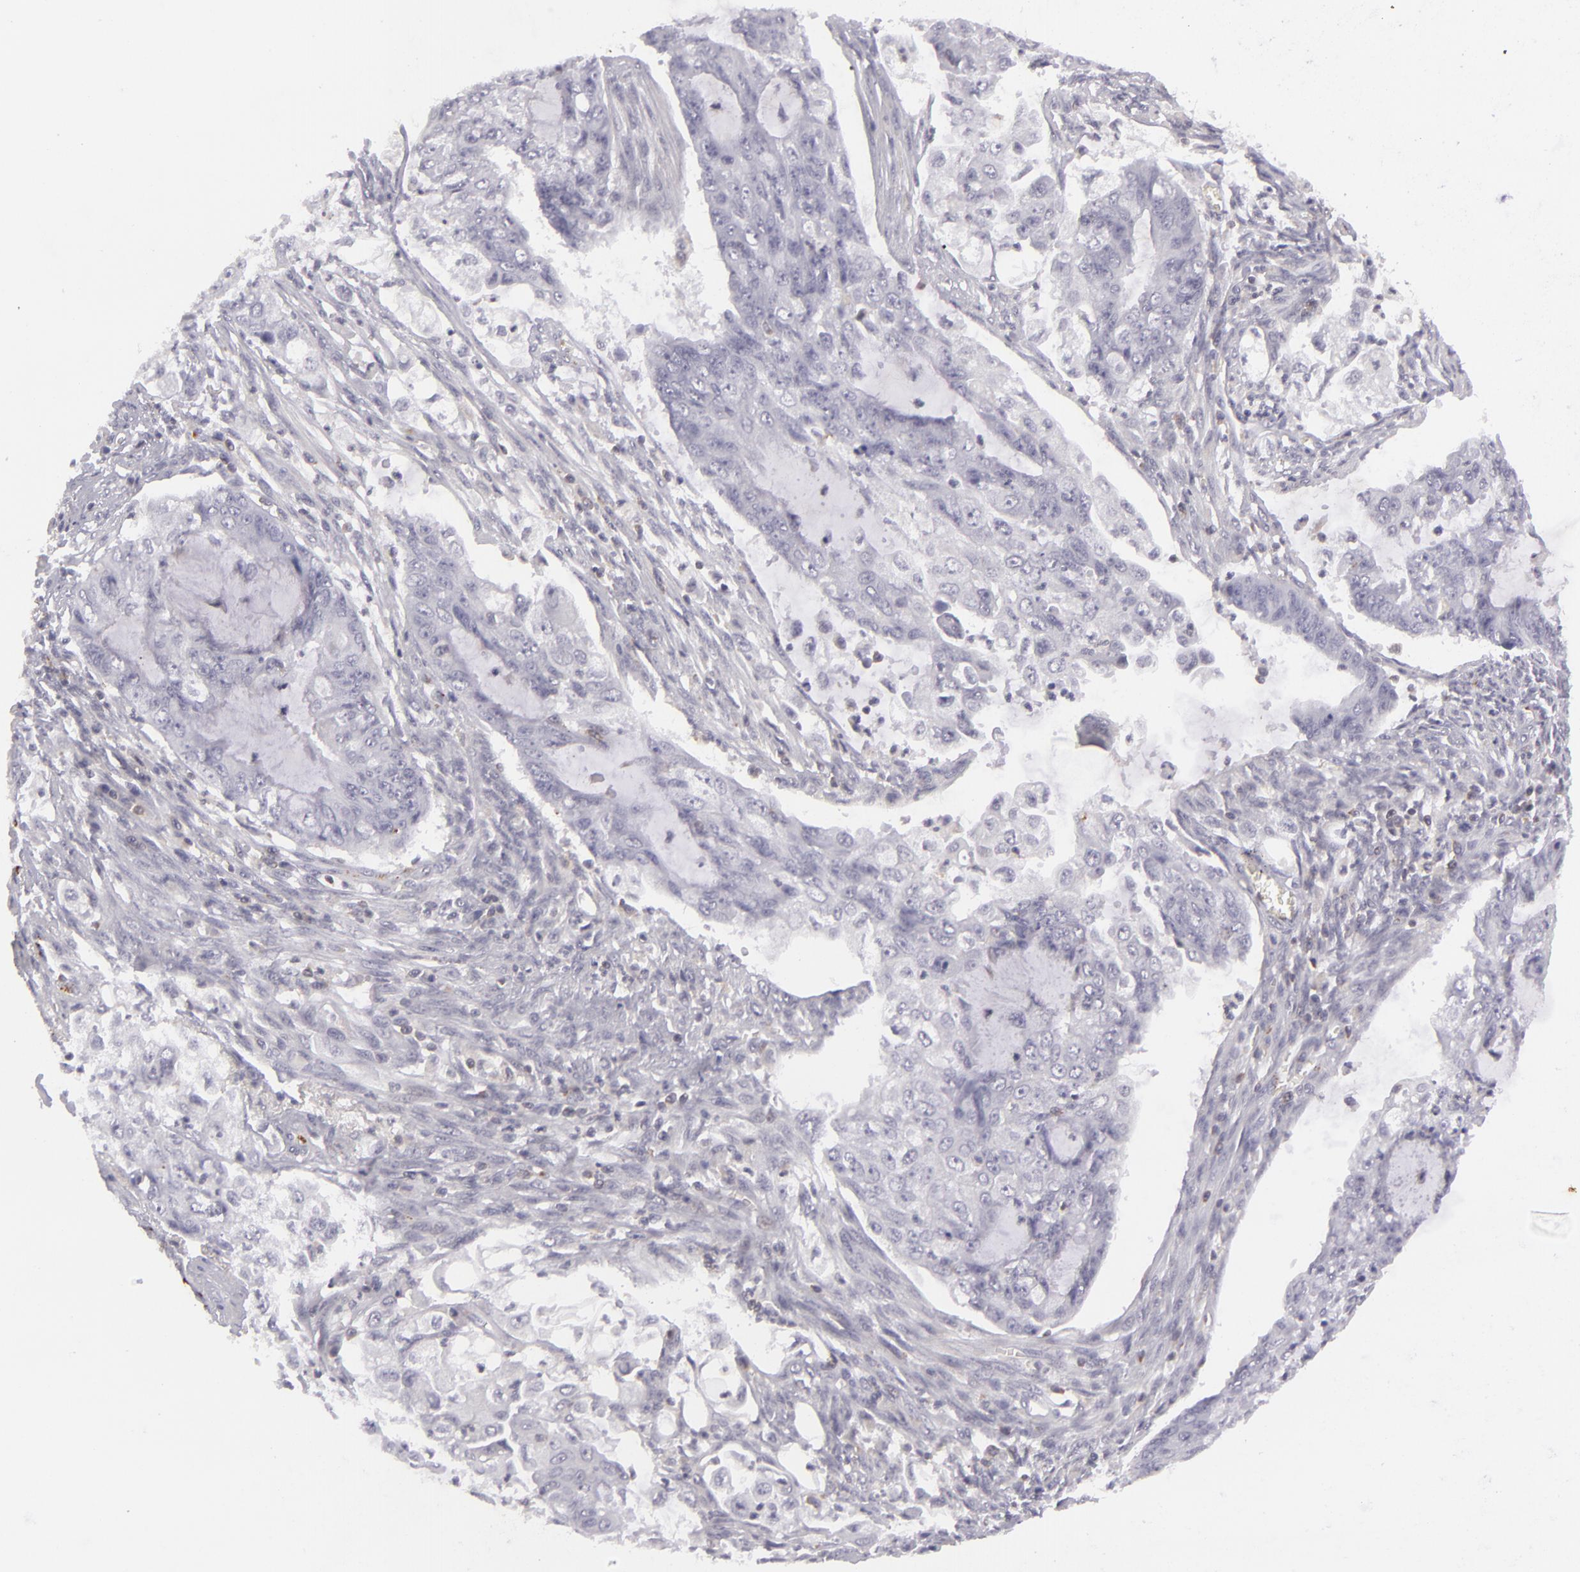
{"staining": {"intensity": "negative", "quantity": "none", "location": "none"}, "tissue": "endometrial cancer", "cell_type": "Tumor cells", "image_type": "cancer", "snomed": [{"axis": "morphology", "description": "Adenocarcinoma, NOS"}, {"axis": "topography", "description": "Endometrium"}], "caption": "This is an immunohistochemistry (IHC) micrograph of human endometrial cancer (adenocarcinoma). There is no staining in tumor cells.", "gene": "KCNAB2", "patient": {"sex": "female", "age": 75}}